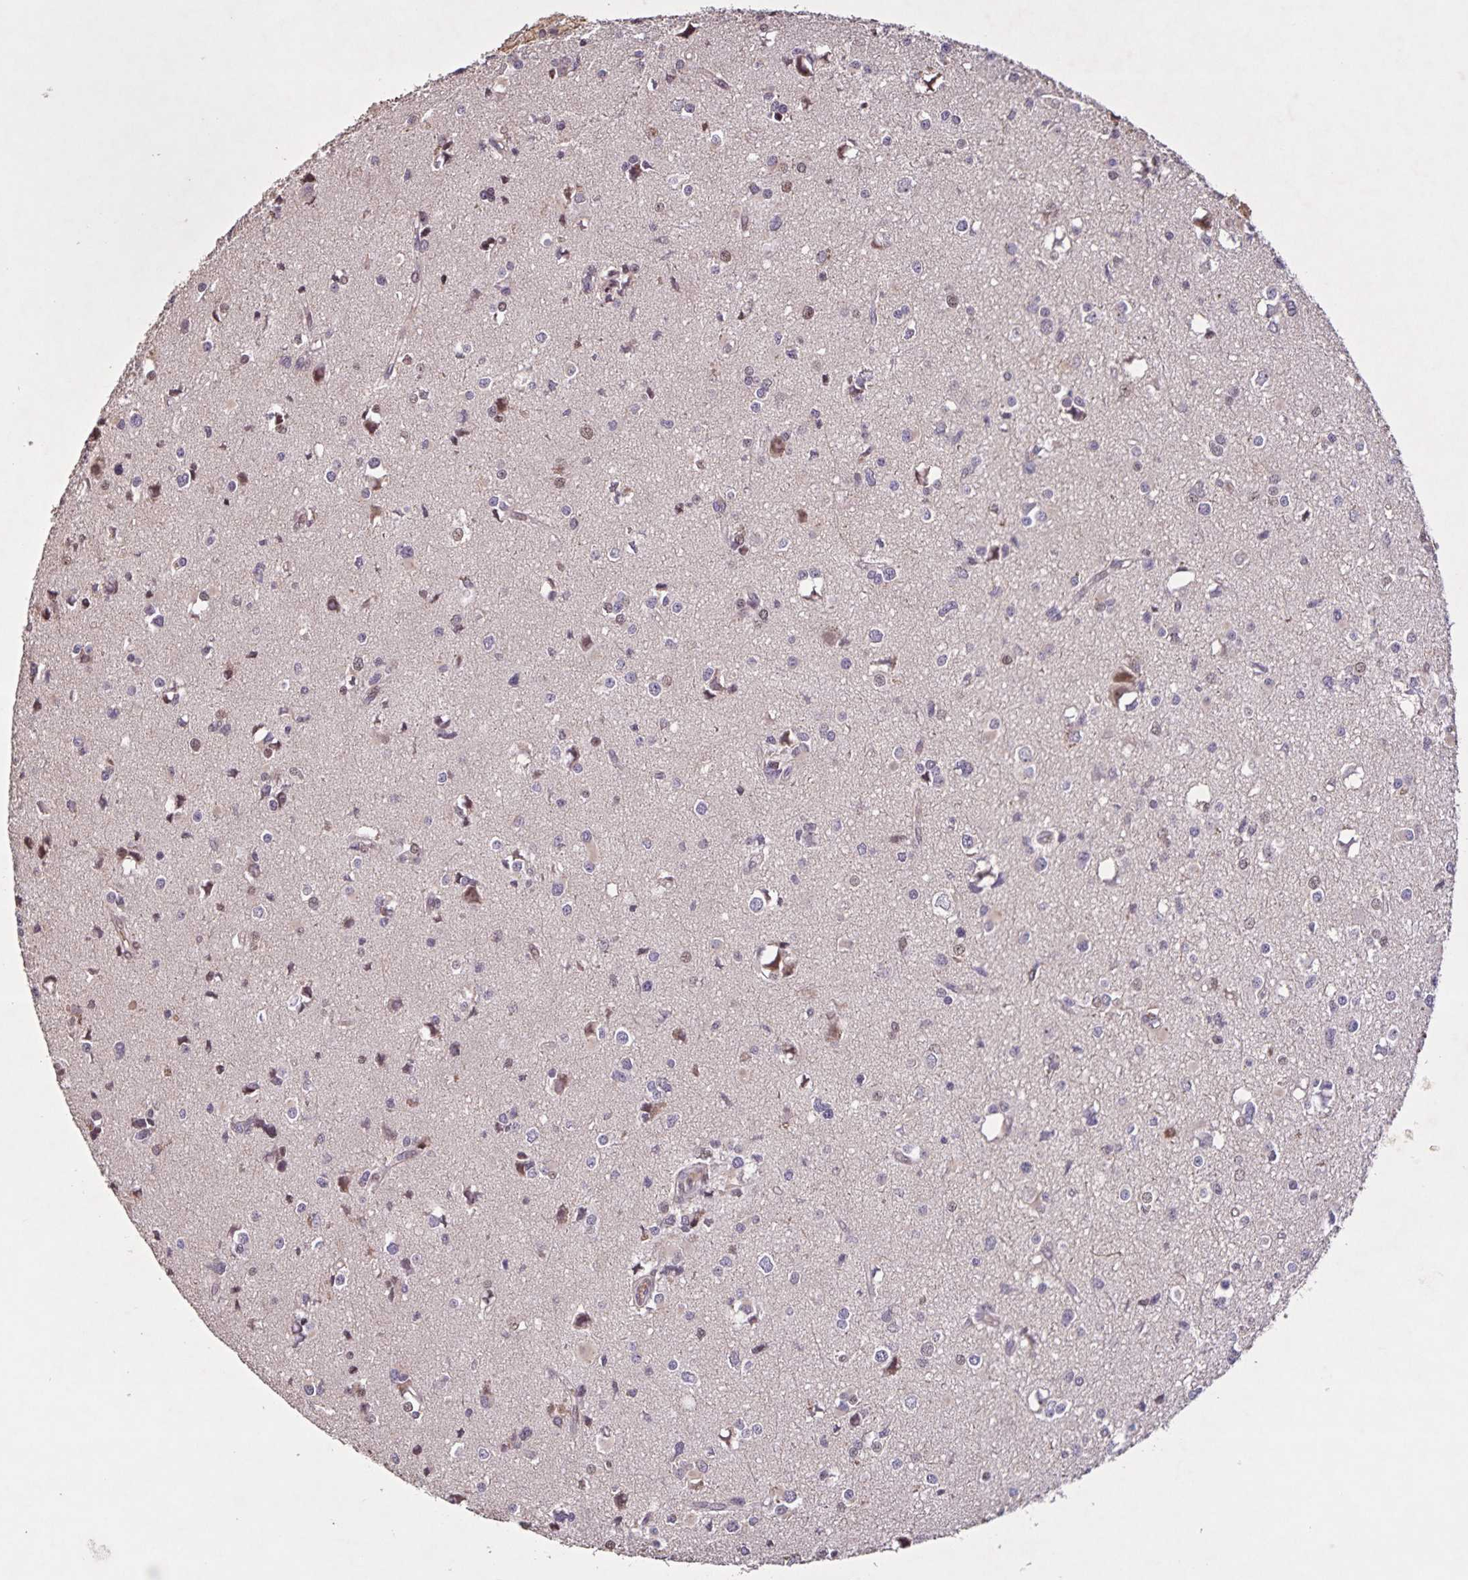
{"staining": {"intensity": "moderate", "quantity": "<25%", "location": "nuclear"}, "tissue": "glioma", "cell_type": "Tumor cells", "image_type": "cancer", "snomed": [{"axis": "morphology", "description": "Glioma, malignant, High grade"}, {"axis": "topography", "description": "Brain"}], "caption": "Immunohistochemistry micrograph of neoplastic tissue: human glioma stained using immunohistochemistry reveals low levels of moderate protein expression localized specifically in the nuclear of tumor cells, appearing as a nuclear brown color.", "gene": "GDF2", "patient": {"sex": "male", "age": 54}}